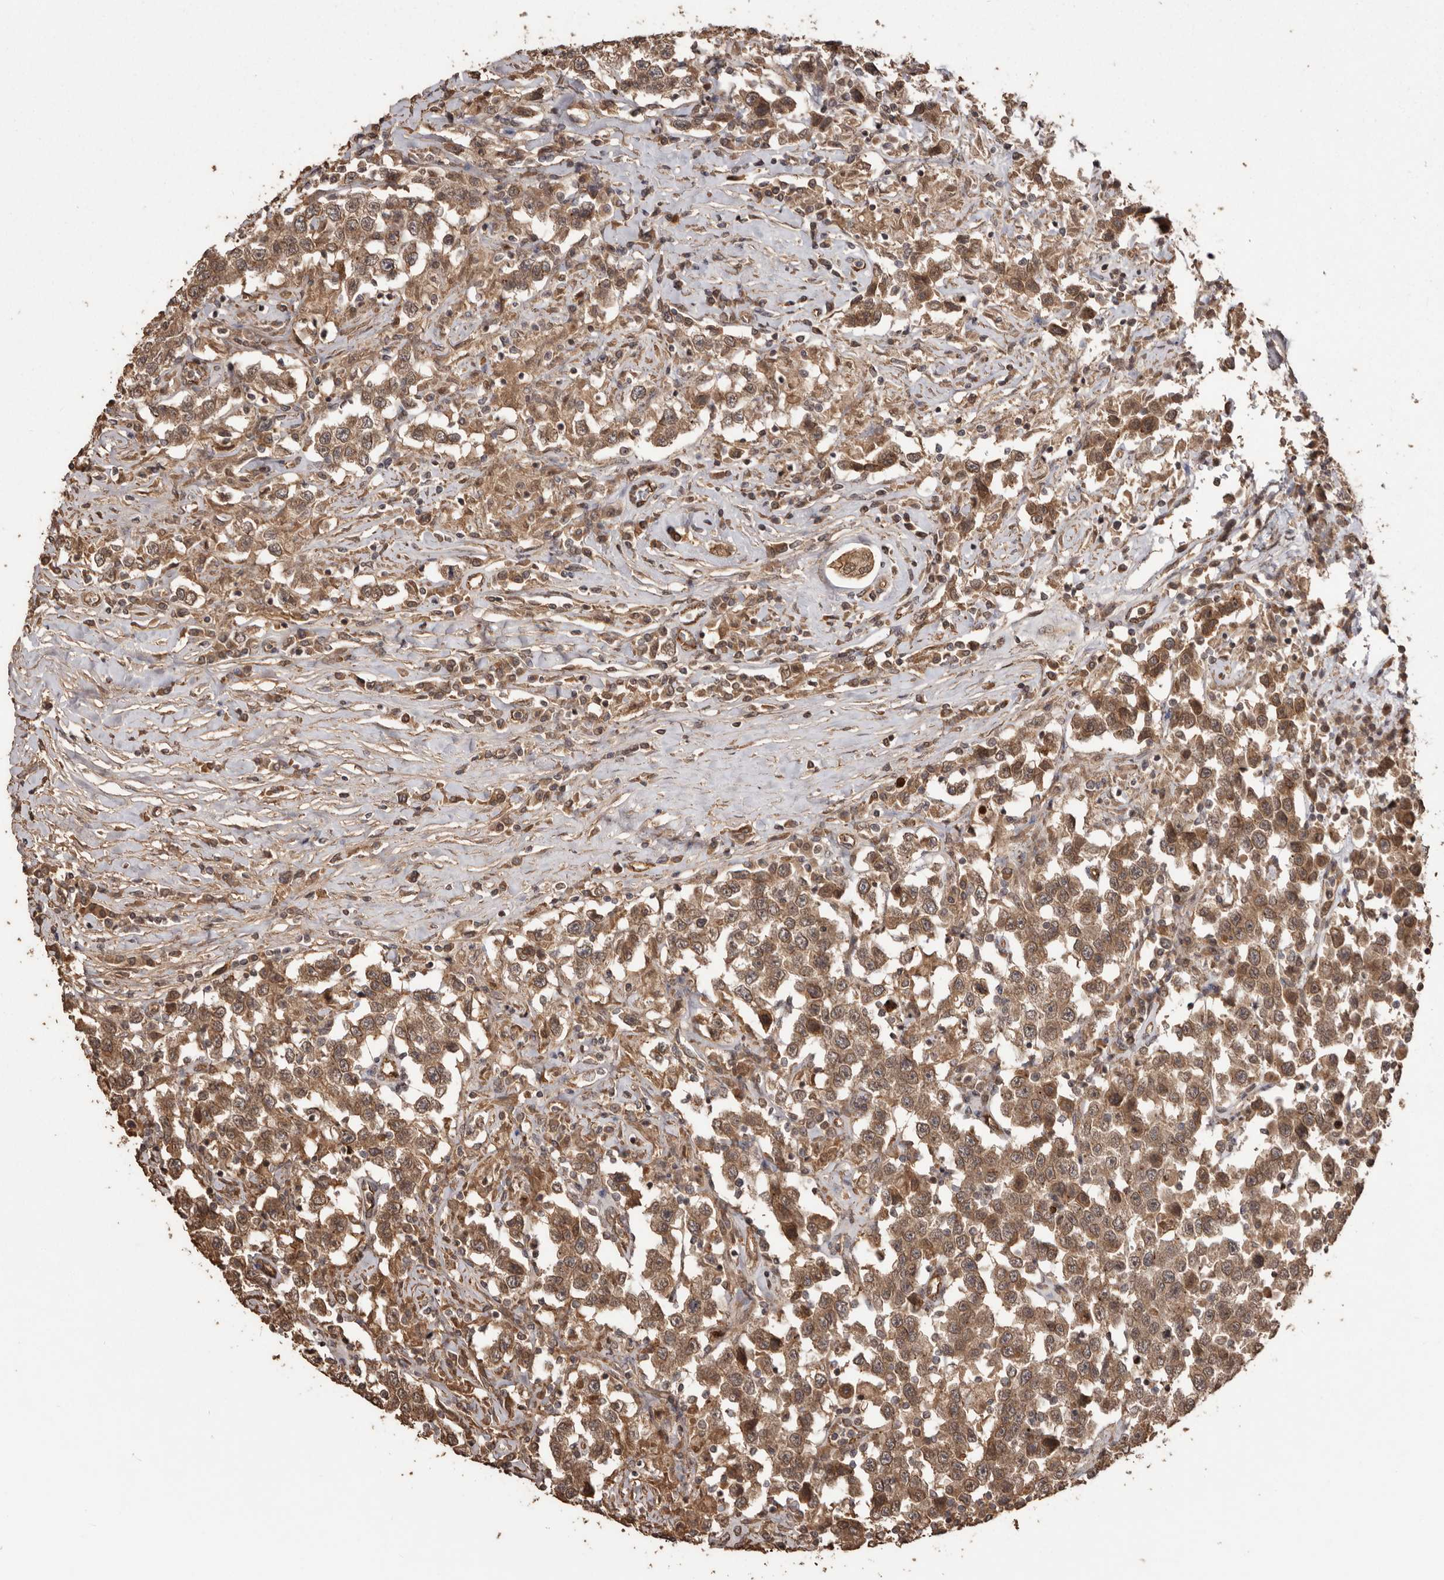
{"staining": {"intensity": "moderate", "quantity": ">75%", "location": "cytoplasmic/membranous,nuclear"}, "tissue": "testis cancer", "cell_type": "Tumor cells", "image_type": "cancer", "snomed": [{"axis": "morphology", "description": "Seminoma, NOS"}, {"axis": "topography", "description": "Testis"}], "caption": "A brown stain shows moderate cytoplasmic/membranous and nuclear positivity of a protein in human testis seminoma tumor cells.", "gene": "NUP43", "patient": {"sex": "male", "age": 41}}